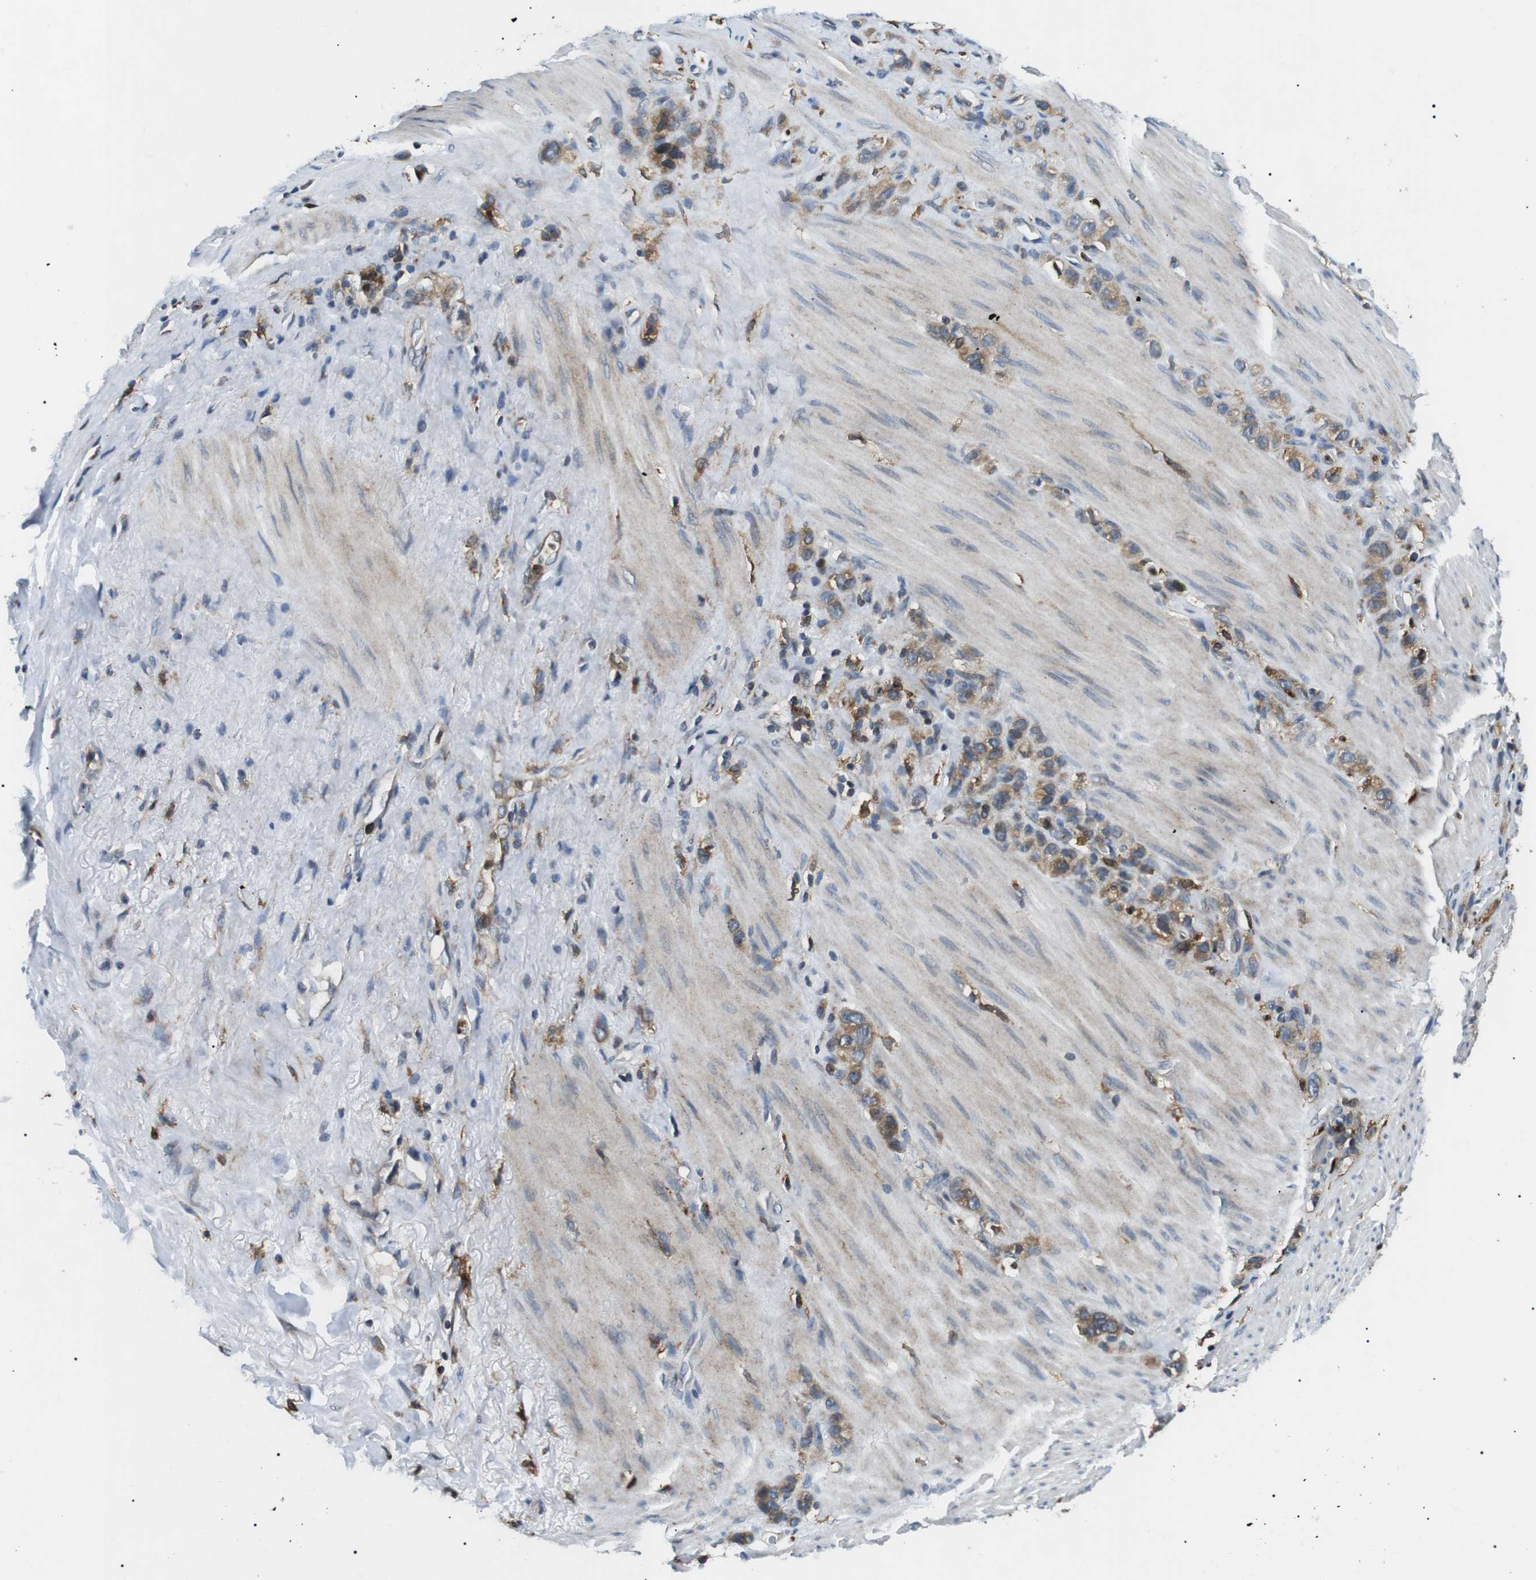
{"staining": {"intensity": "moderate", "quantity": "25%-75%", "location": "cytoplasmic/membranous"}, "tissue": "stomach cancer", "cell_type": "Tumor cells", "image_type": "cancer", "snomed": [{"axis": "morphology", "description": "Normal tissue, NOS"}, {"axis": "morphology", "description": "Adenocarcinoma, NOS"}, {"axis": "morphology", "description": "Adenocarcinoma, High grade"}, {"axis": "topography", "description": "Stomach, upper"}, {"axis": "topography", "description": "Stomach"}], "caption": "Stomach adenocarcinoma was stained to show a protein in brown. There is medium levels of moderate cytoplasmic/membranous expression in about 25%-75% of tumor cells.", "gene": "RAB9A", "patient": {"sex": "female", "age": 65}}